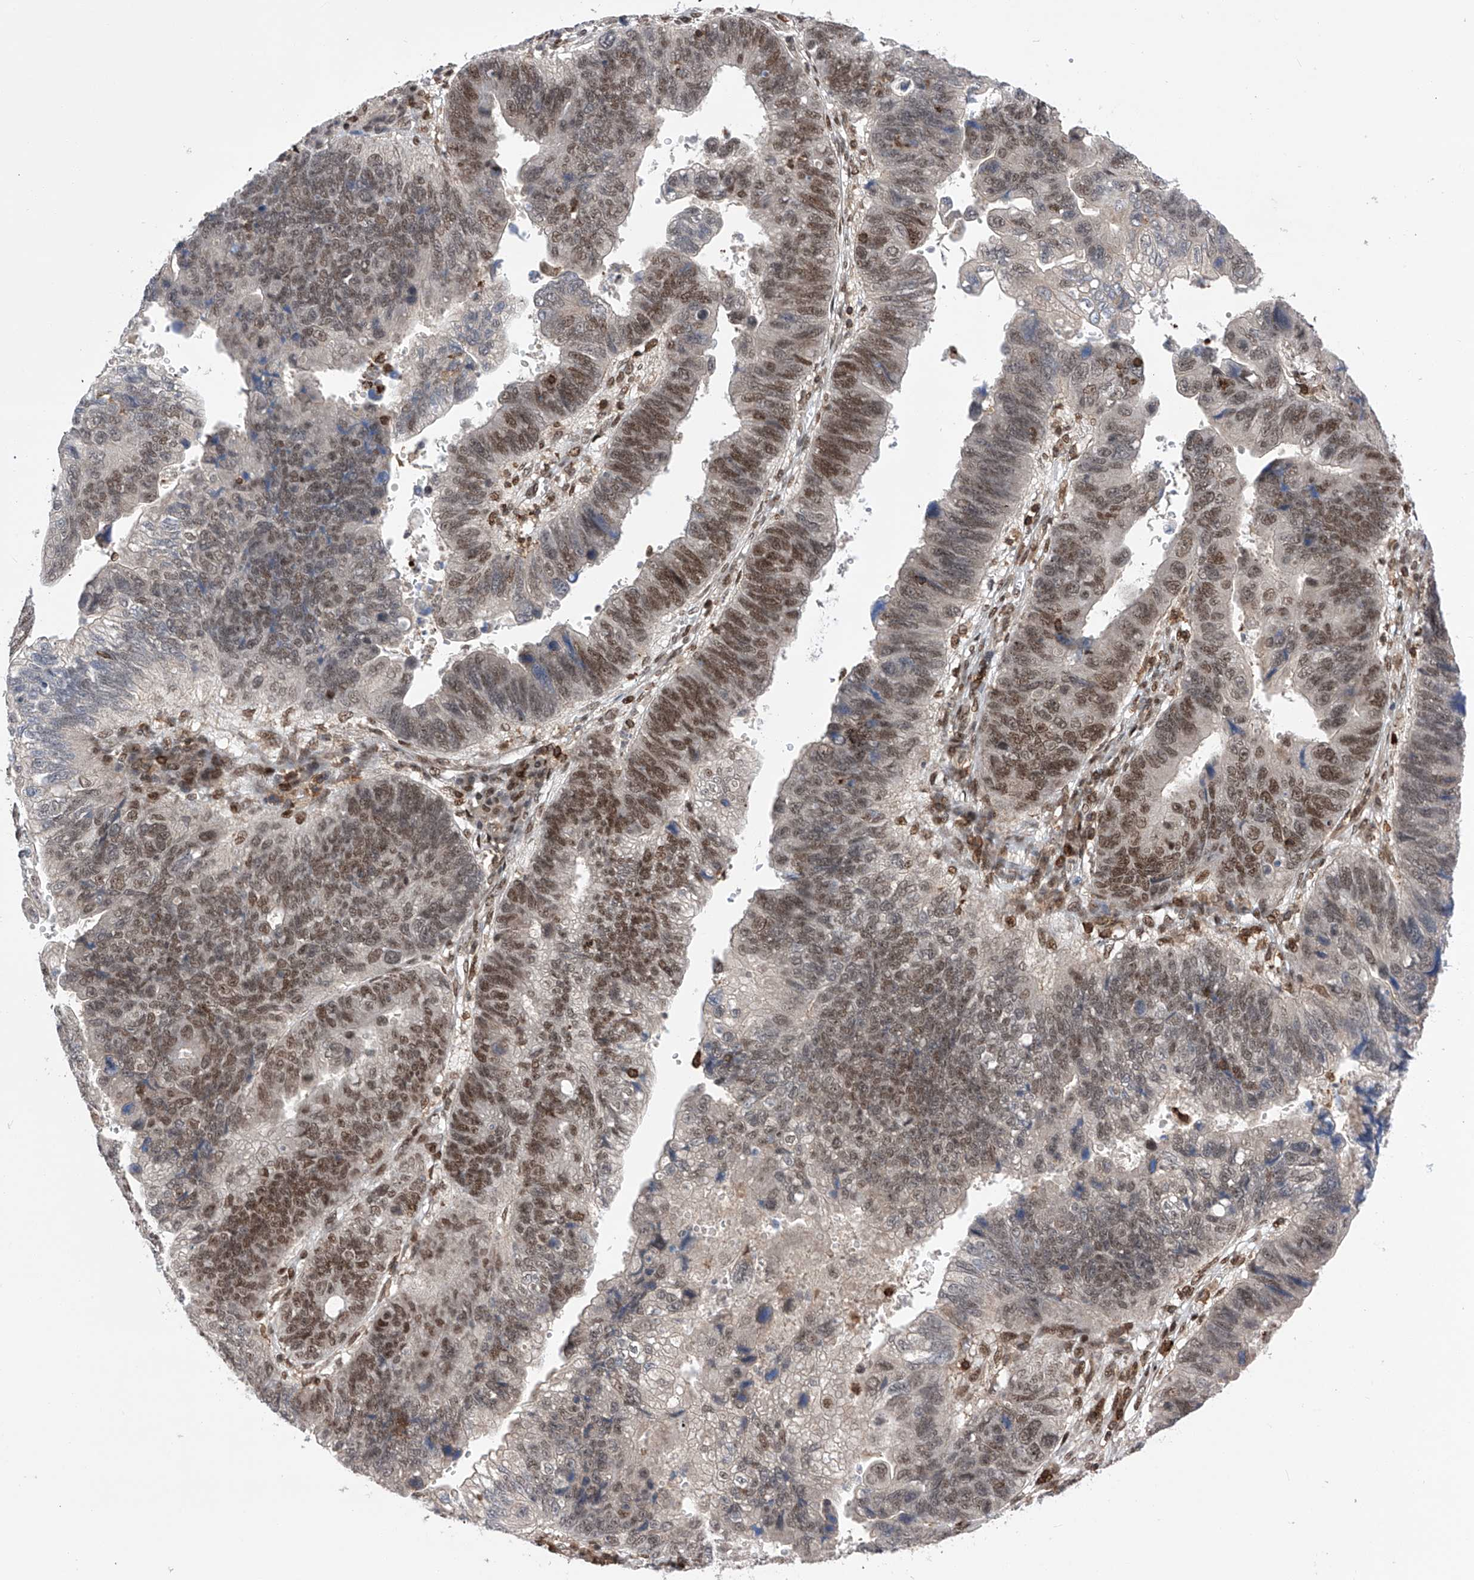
{"staining": {"intensity": "moderate", "quantity": "25%-75%", "location": "nuclear"}, "tissue": "stomach cancer", "cell_type": "Tumor cells", "image_type": "cancer", "snomed": [{"axis": "morphology", "description": "Adenocarcinoma, NOS"}, {"axis": "topography", "description": "Stomach"}], "caption": "A micrograph of stomach cancer (adenocarcinoma) stained for a protein displays moderate nuclear brown staining in tumor cells.", "gene": "ZNF280D", "patient": {"sex": "male", "age": 59}}